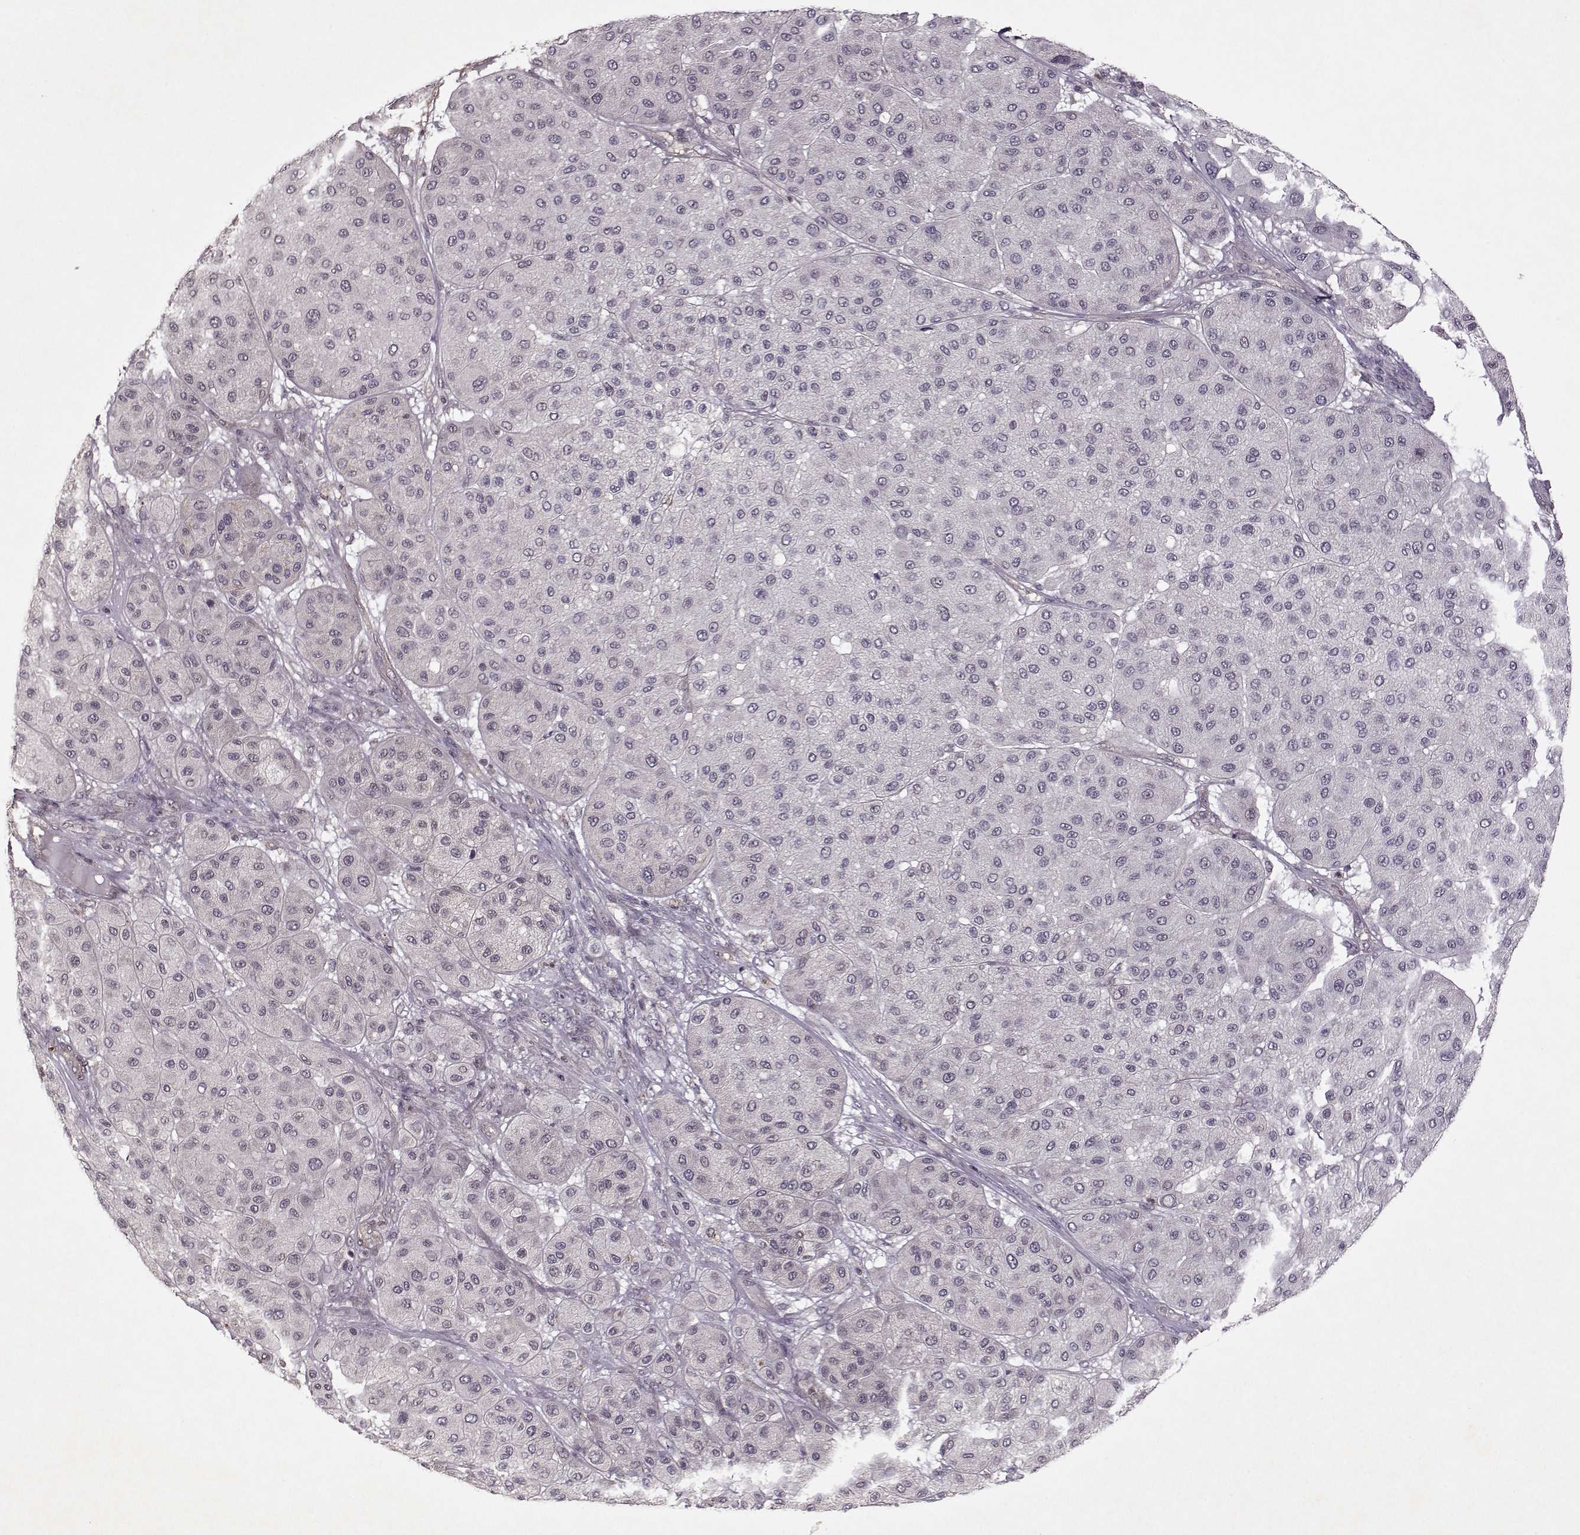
{"staining": {"intensity": "negative", "quantity": "none", "location": "none"}, "tissue": "melanoma", "cell_type": "Tumor cells", "image_type": "cancer", "snomed": [{"axis": "morphology", "description": "Malignant melanoma, Metastatic site"}, {"axis": "topography", "description": "Smooth muscle"}], "caption": "DAB (3,3'-diaminobenzidine) immunohistochemical staining of human malignant melanoma (metastatic site) reveals no significant positivity in tumor cells. (DAB (3,3'-diaminobenzidine) IHC, high magnification).", "gene": "KRT9", "patient": {"sex": "male", "age": 41}}